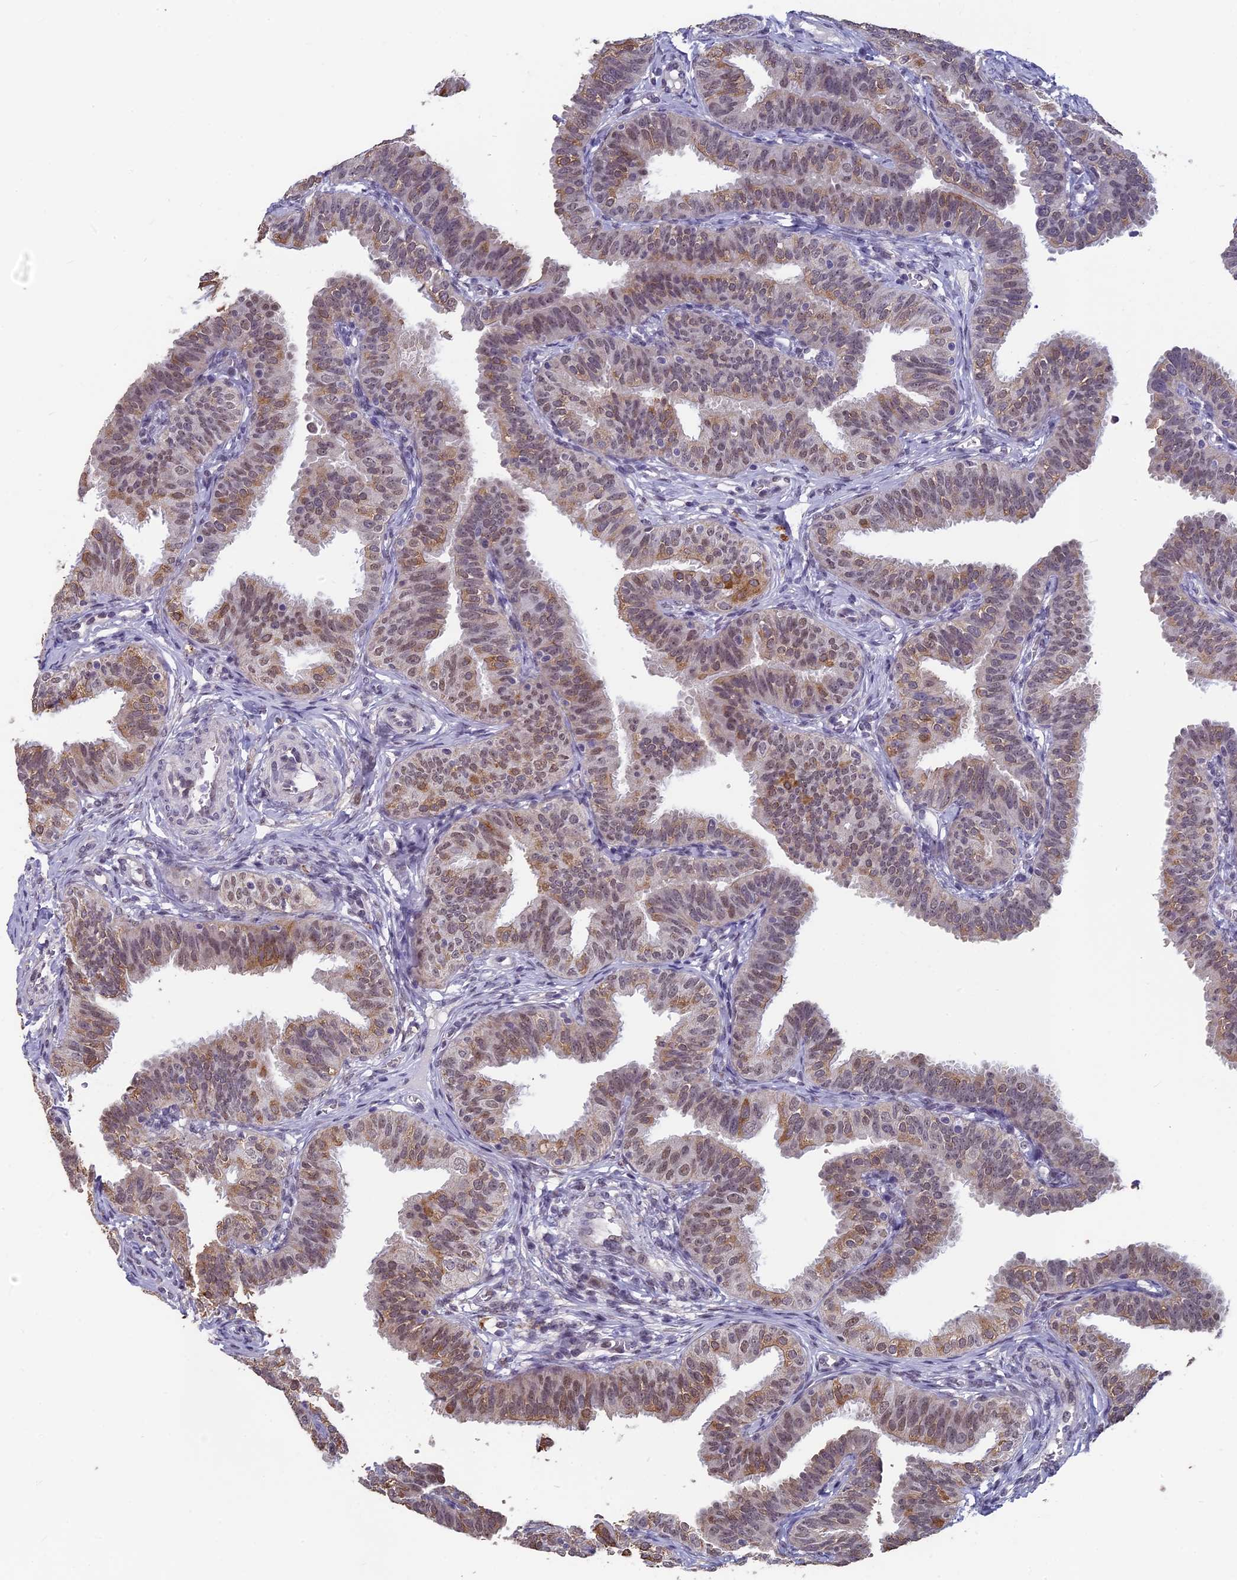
{"staining": {"intensity": "moderate", "quantity": "25%-75%", "location": "cytoplasmic/membranous,nuclear"}, "tissue": "fallopian tube", "cell_type": "Glandular cells", "image_type": "normal", "snomed": [{"axis": "morphology", "description": "Normal tissue, NOS"}, {"axis": "topography", "description": "Fallopian tube"}], "caption": "High-power microscopy captured an immunohistochemistry (IHC) image of benign fallopian tube, revealing moderate cytoplasmic/membranous,nuclear staining in about 25%-75% of glandular cells.", "gene": "MT", "patient": {"sex": "female", "age": 35}}